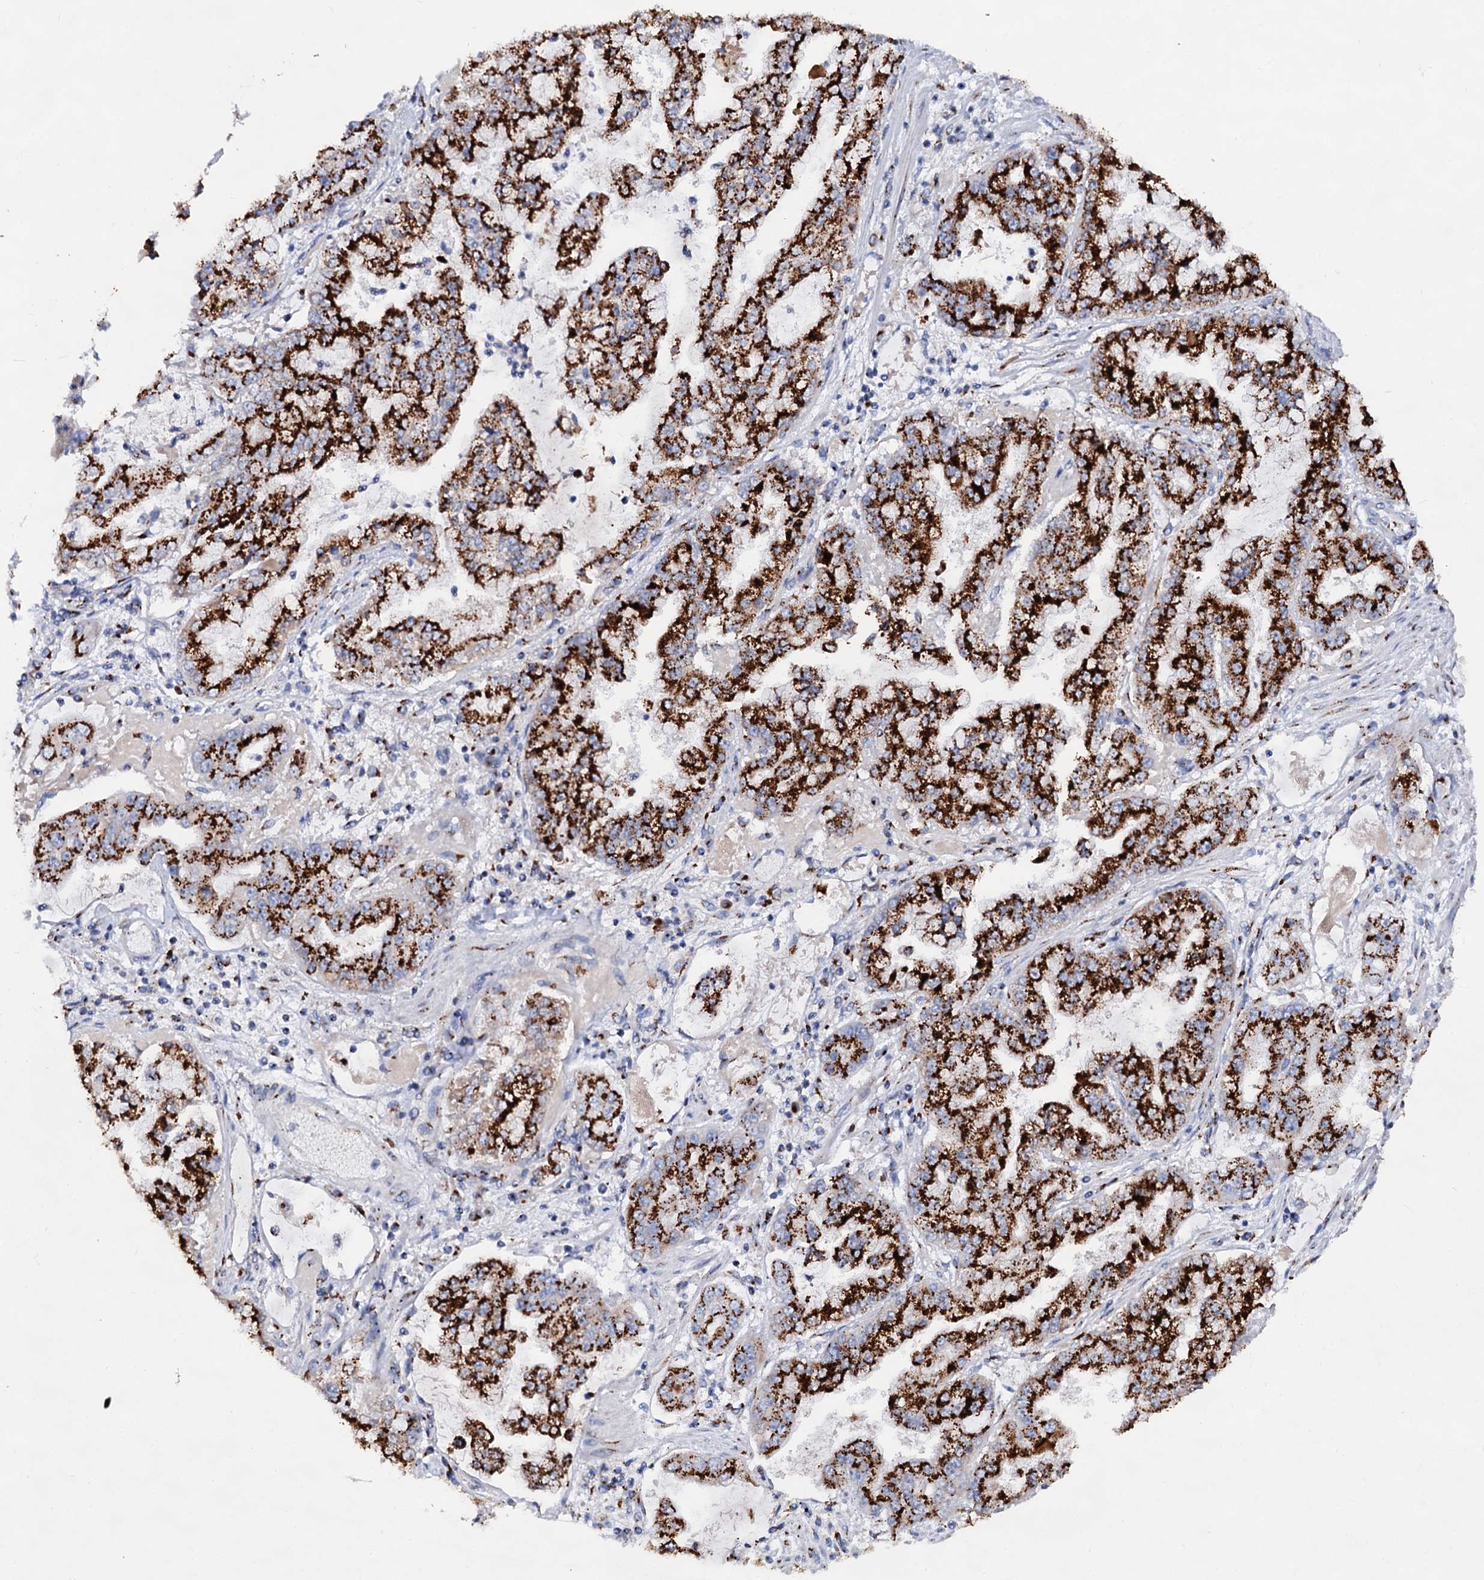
{"staining": {"intensity": "strong", "quantity": ">75%", "location": "cytoplasmic/membranous"}, "tissue": "stomach cancer", "cell_type": "Tumor cells", "image_type": "cancer", "snomed": [{"axis": "morphology", "description": "Adenocarcinoma, NOS"}, {"axis": "topography", "description": "Stomach"}], "caption": "An image showing strong cytoplasmic/membranous staining in about >75% of tumor cells in stomach cancer (adenocarcinoma), as visualized by brown immunohistochemical staining.", "gene": "TM9SF3", "patient": {"sex": "male", "age": 76}}